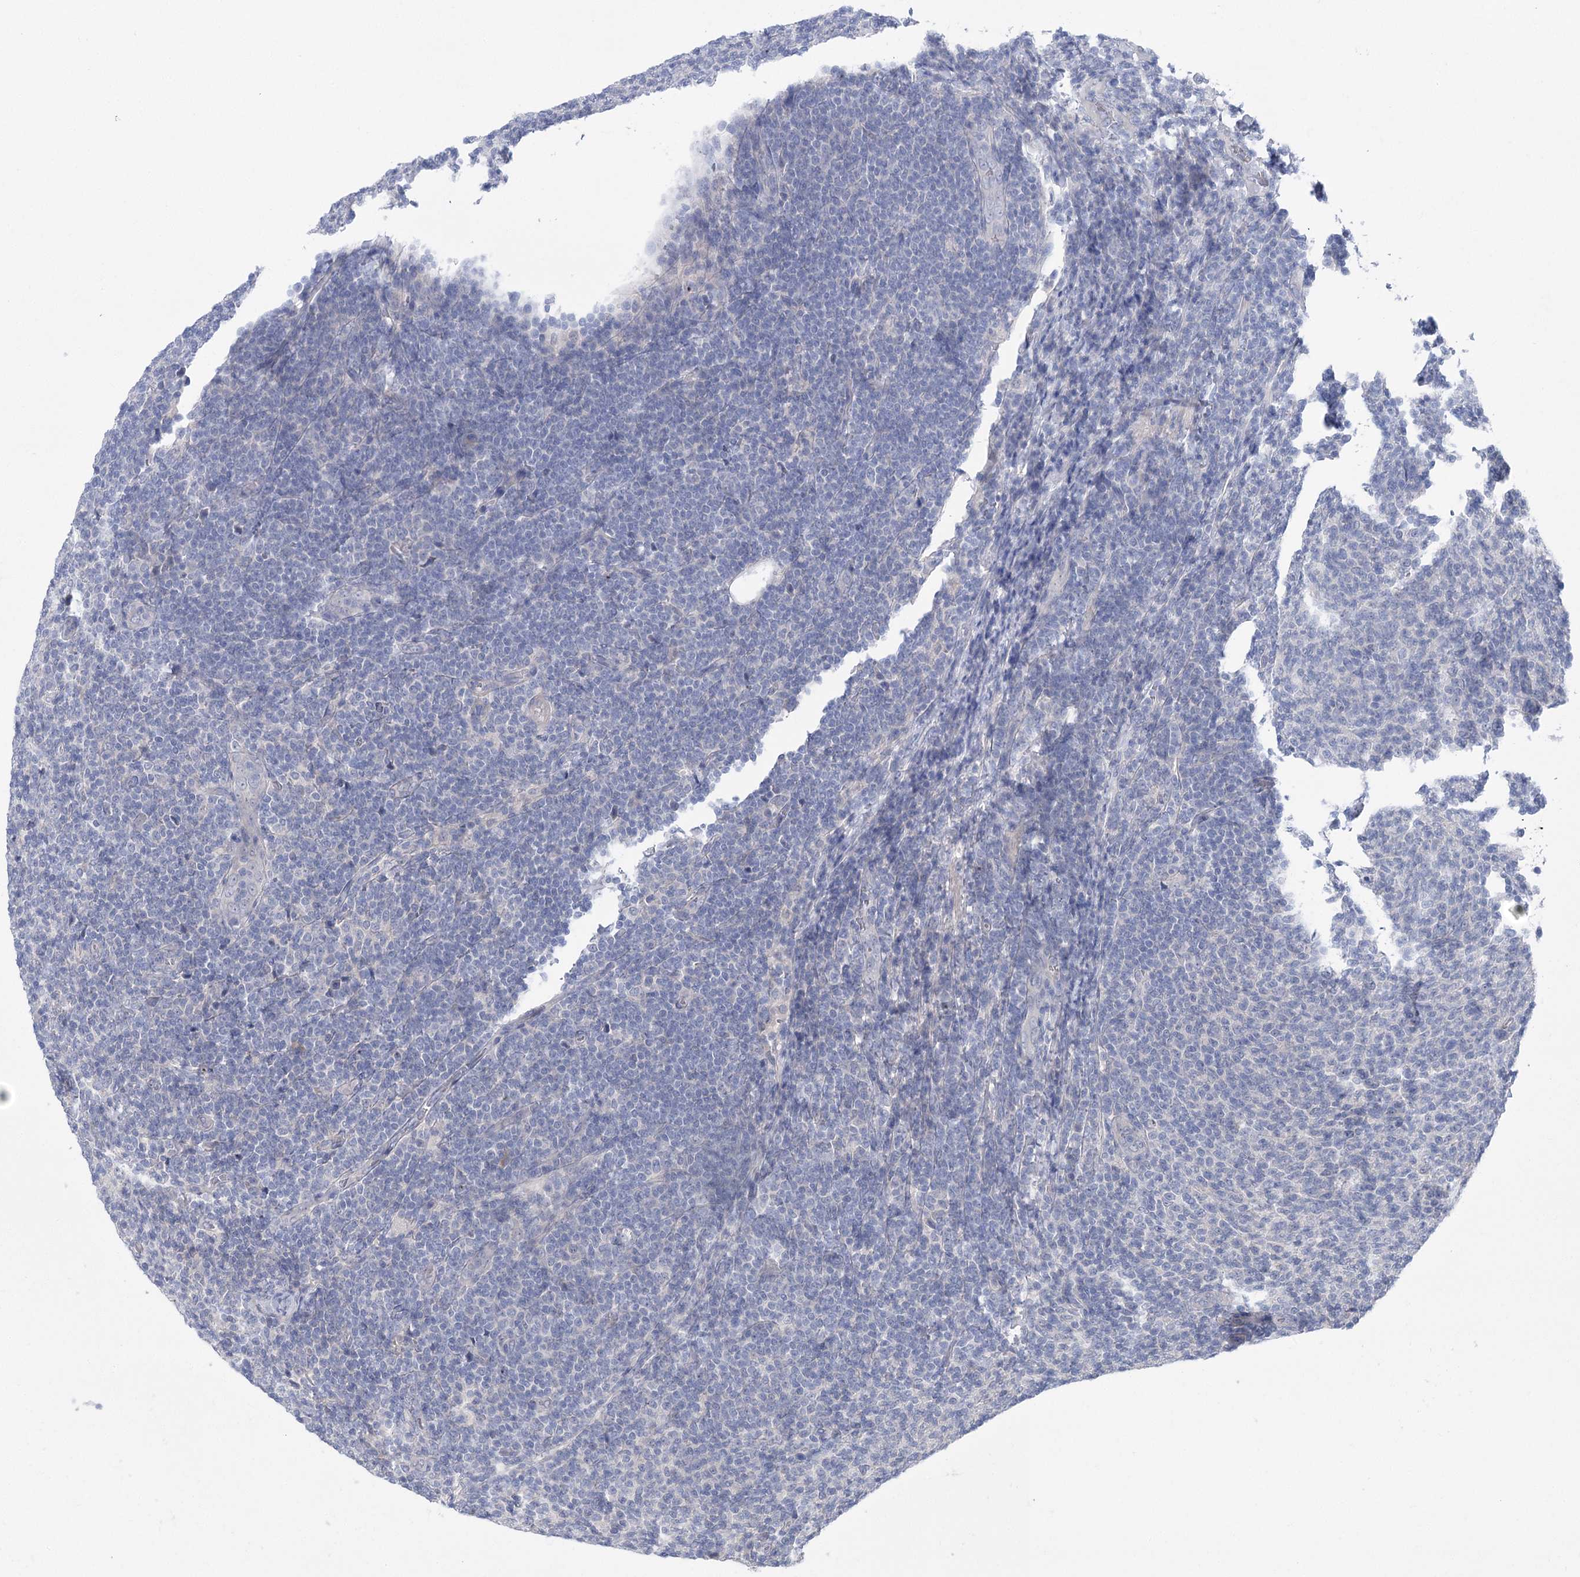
{"staining": {"intensity": "negative", "quantity": "none", "location": "none"}, "tissue": "lymphoma", "cell_type": "Tumor cells", "image_type": "cancer", "snomed": [{"axis": "morphology", "description": "Malignant lymphoma, non-Hodgkin's type, Low grade"}, {"axis": "topography", "description": "Lymph node"}], "caption": "Lymphoma stained for a protein using immunohistochemistry reveals no positivity tumor cells.", "gene": "LALBA", "patient": {"sex": "male", "age": 66}}